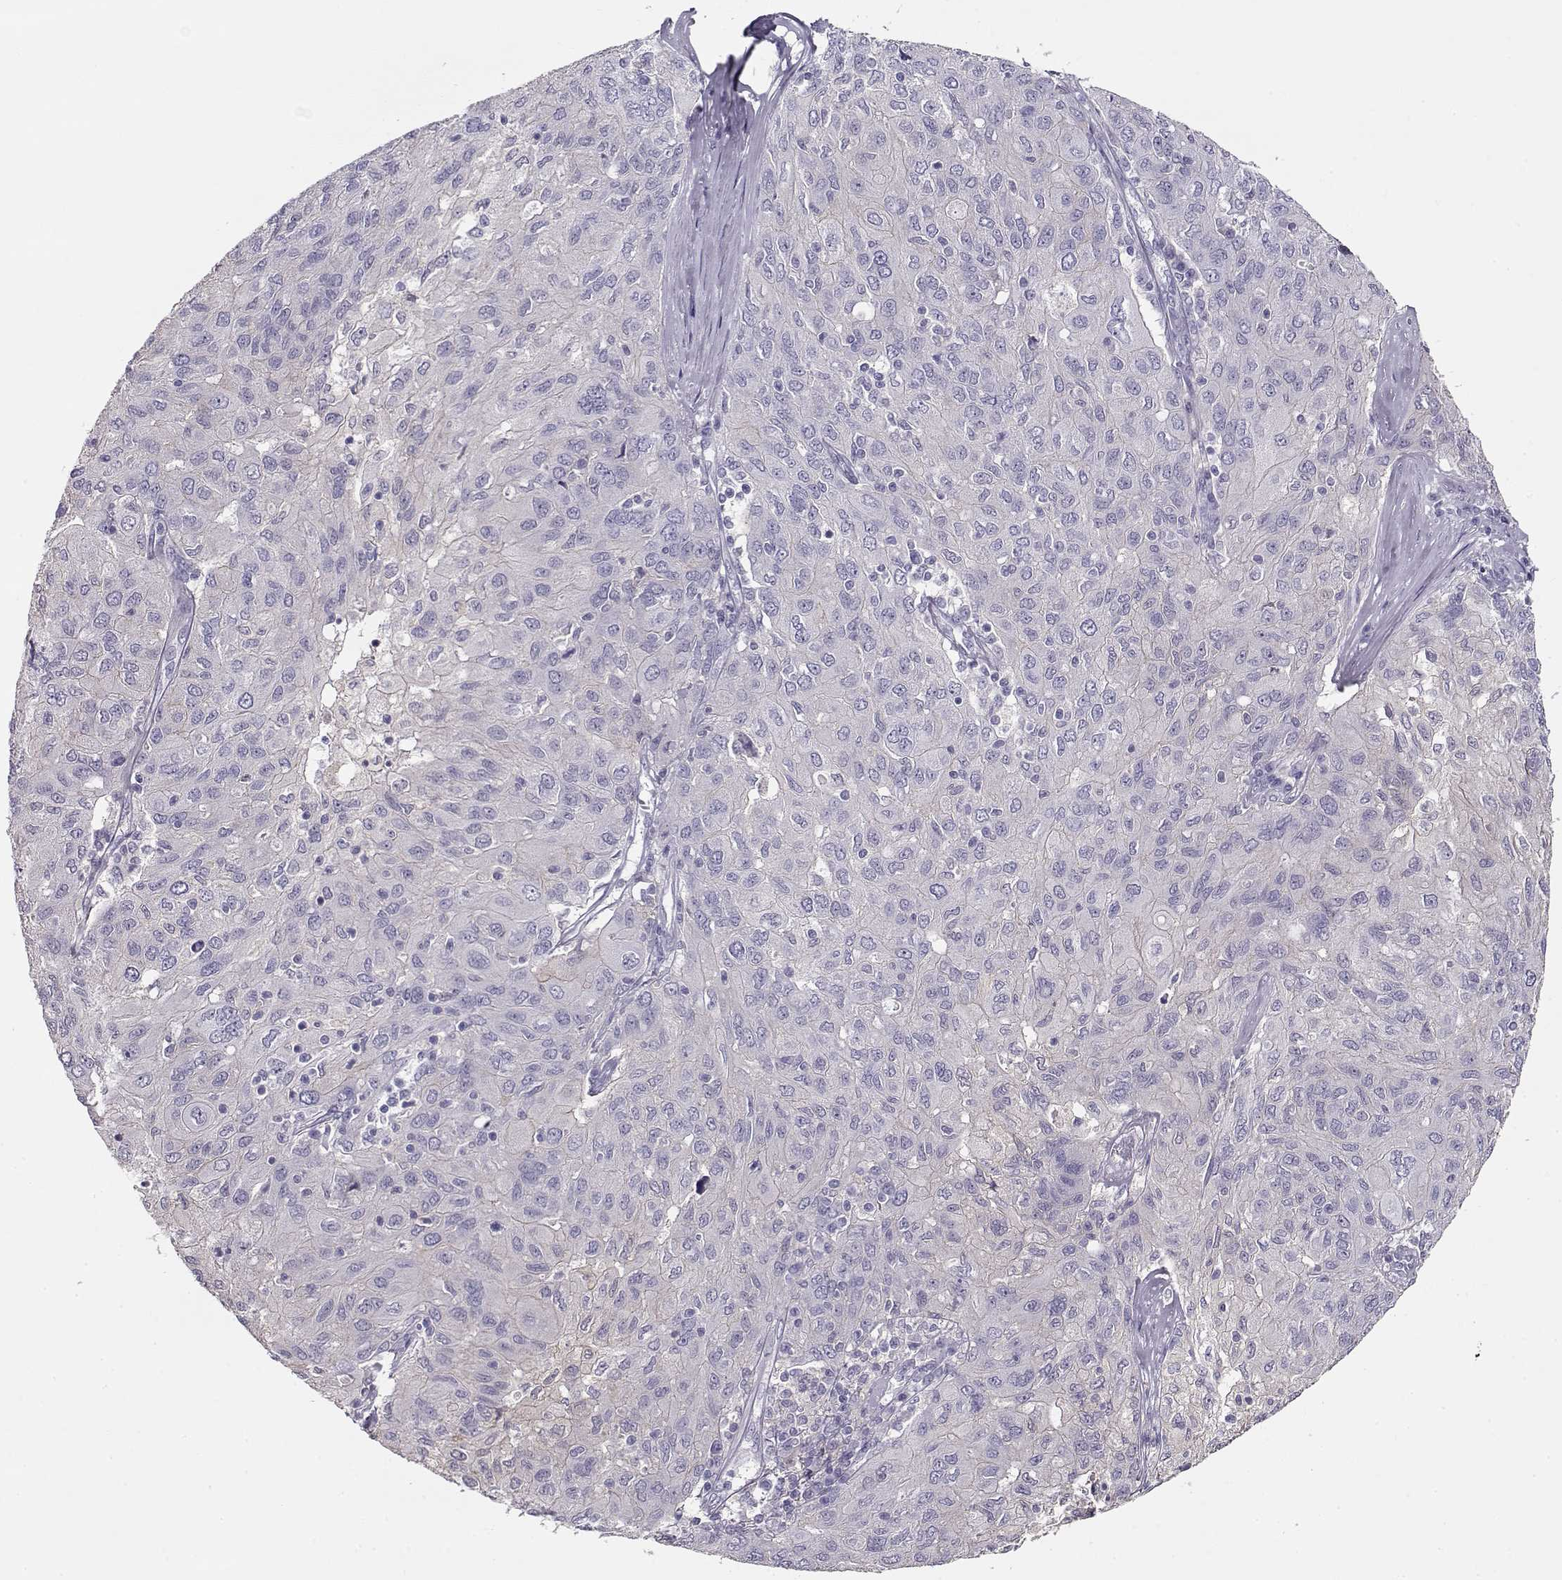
{"staining": {"intensity": "negative", "quantity": "none", "location": "none"}, "tissue": "ovarian cancer", "cell_type": "Tumor cells", "image_type": "cancer", "snomed": [{"axis": "morphology", "description": "Carcinoma, endometroid"}, {"axis": "topography", "description": "Ovary"}], "caption": "High power microscopy image of an immunohistochemistry photomicrograph of ovarian cancer, revealing no significant staining in tumor cells.", "gene": "NDRG4", "patient": {"sex": "female", "age": 50}}